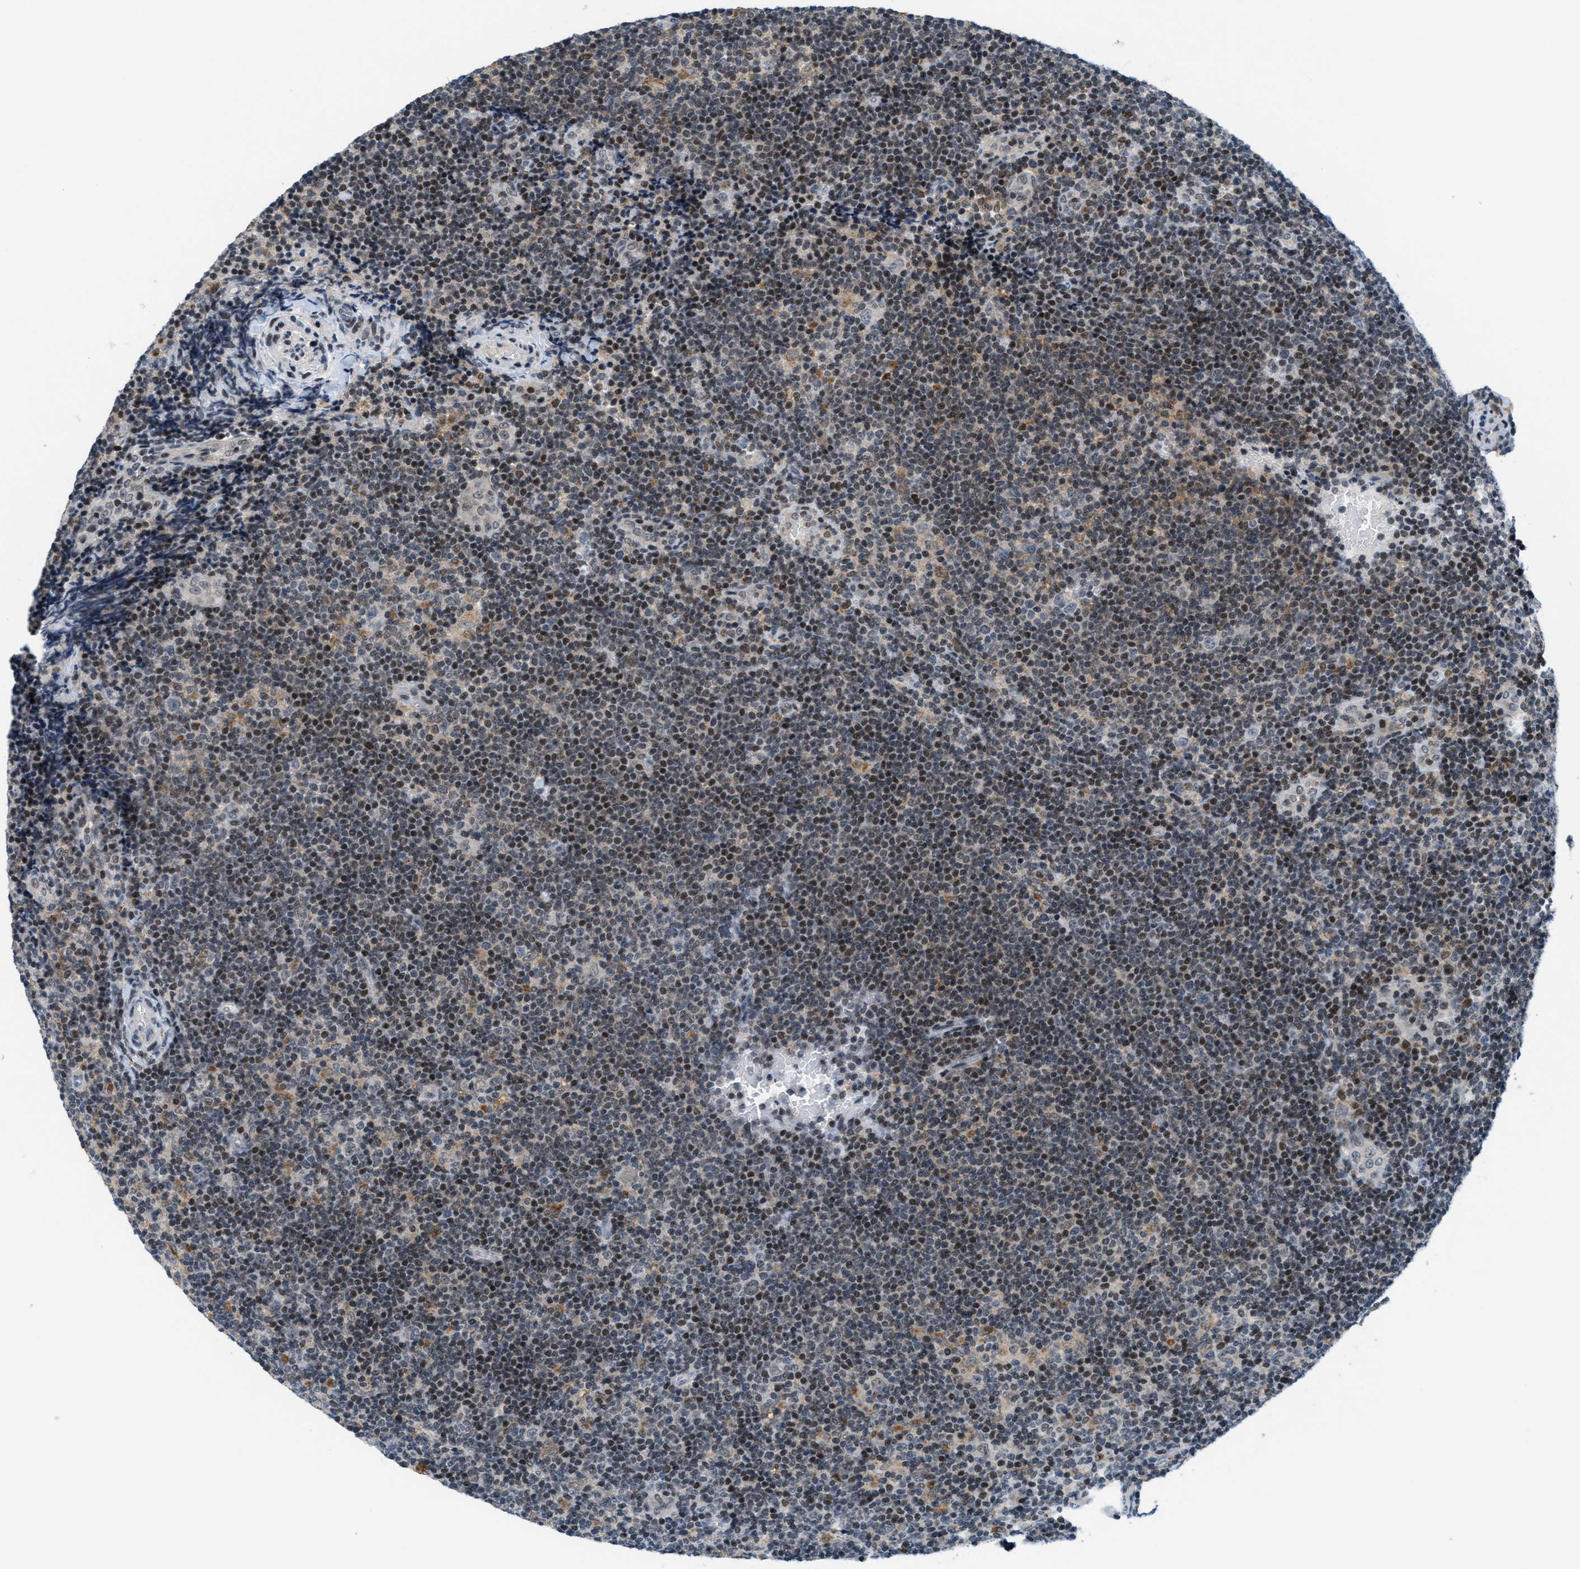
{"staining": {"intensity": "weak", "quantity": "25%-75%", "location": "cytoplasmic/membranous"}, "tissue": "lymphoma", "cell_type": "Tumor cells", "image_type": "cancer", "snomed": [{"axis": "morphology", "description": "Hodgkin's disease, NOS"}, {"axis": "topography", "description": "Lymph node"}], "caption": "Brown immunohistochemical staining in lymphoma reveals weak cytoplasmic/membranous positivity in approximately 25%-75% of tumor cells.", "gene": "ING1", "patient": {"sex": "female", "age": 57}}